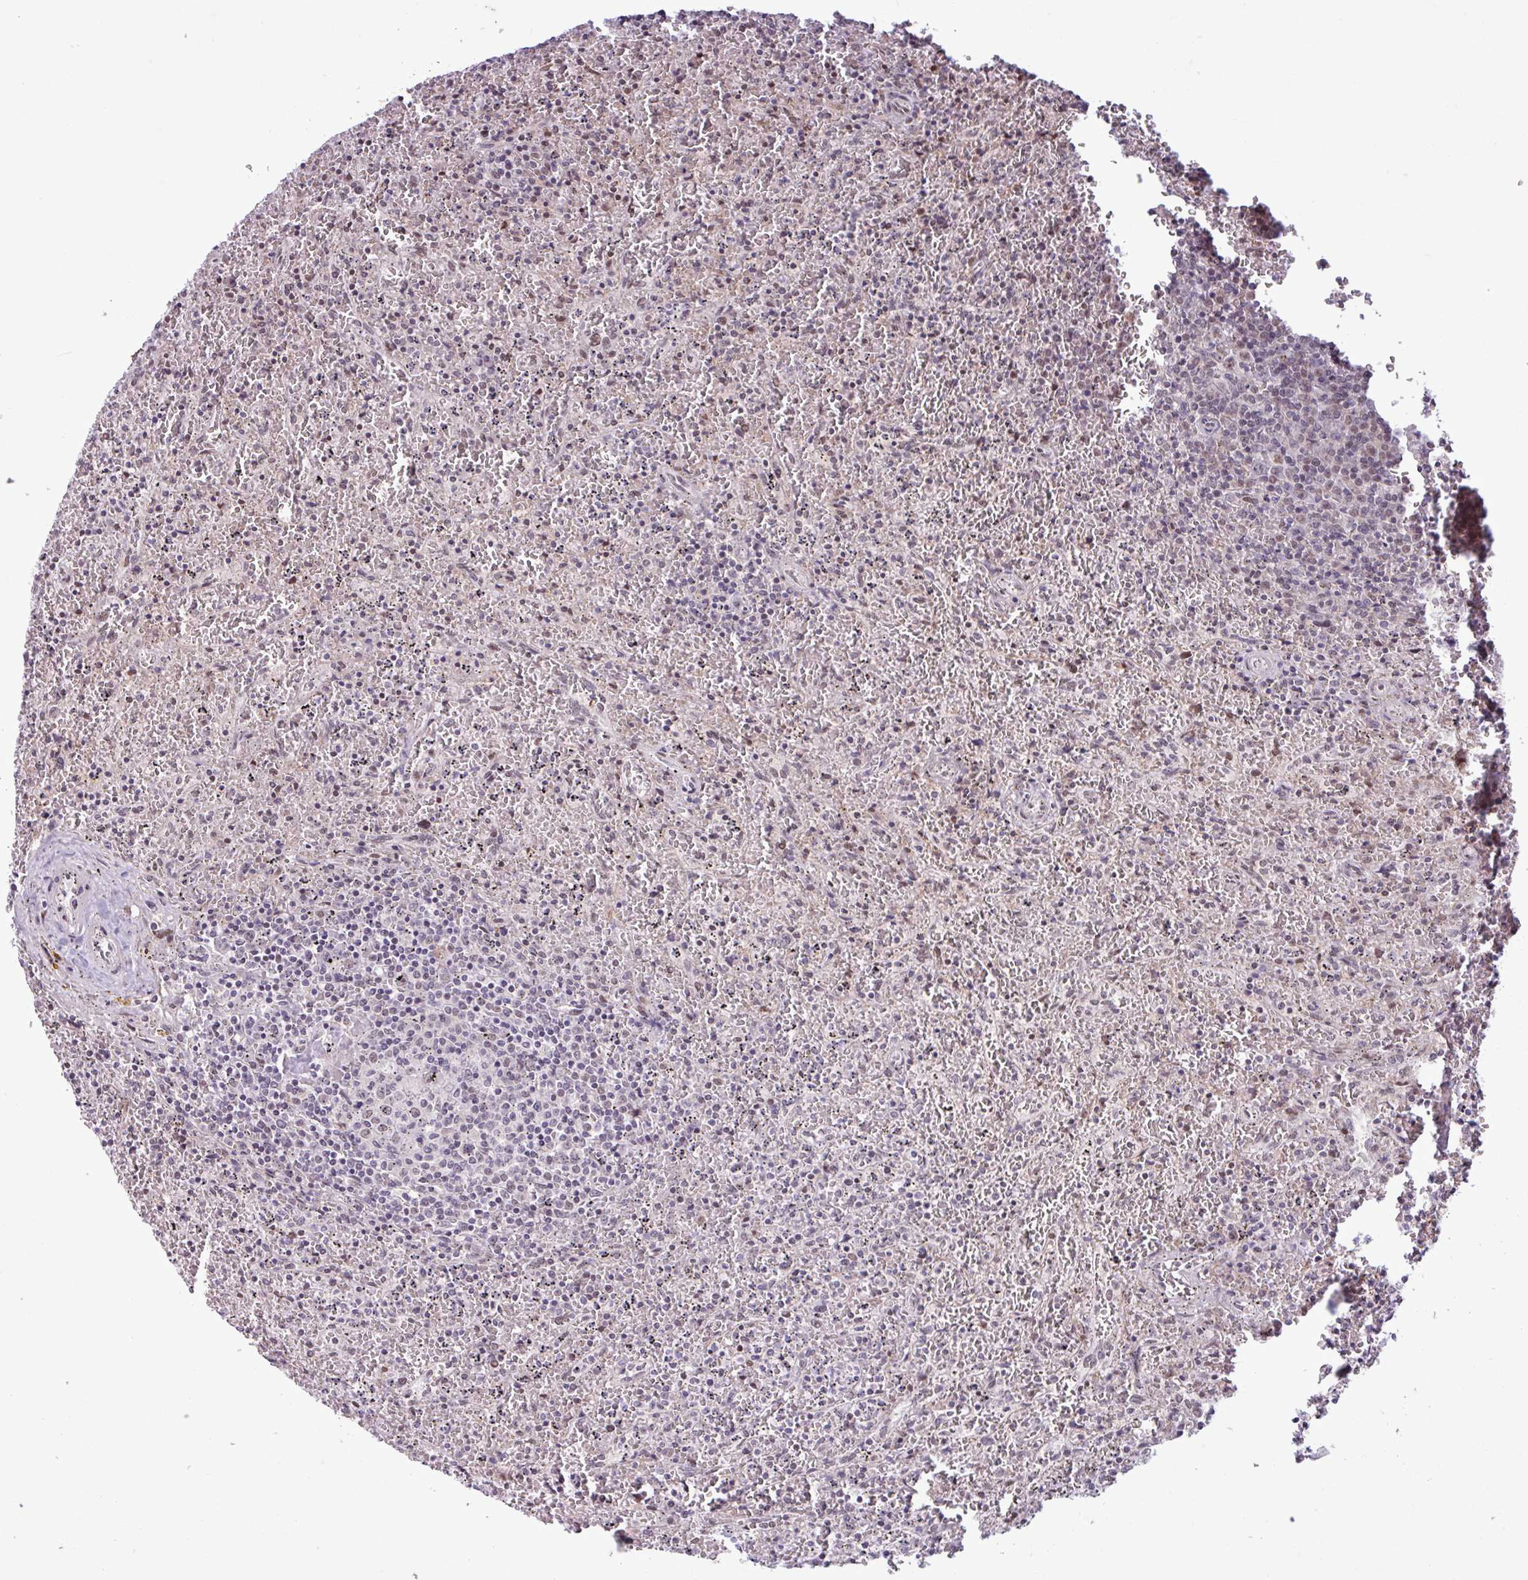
{"staining": {"intensity": "weak", "quantity": "<25%", "location": "nuclear"}, "tissue": "lymphoma", "cell_type": "Tumor cells", "image_type": "cancer", "snomed": [{"axis": "morphology", "description": "Malignant lymphoma, non-Hodgkin's type, Low grade"}, {"axis": "topography", "description": "Spleen"}], "caption": "Tumor cells are negative for brown protein staining in low-grade malignant lymphoma, non-Hodgkin's type.", "gene": "NOTCH2", "patient": {"sex": "female", "age": 64}}